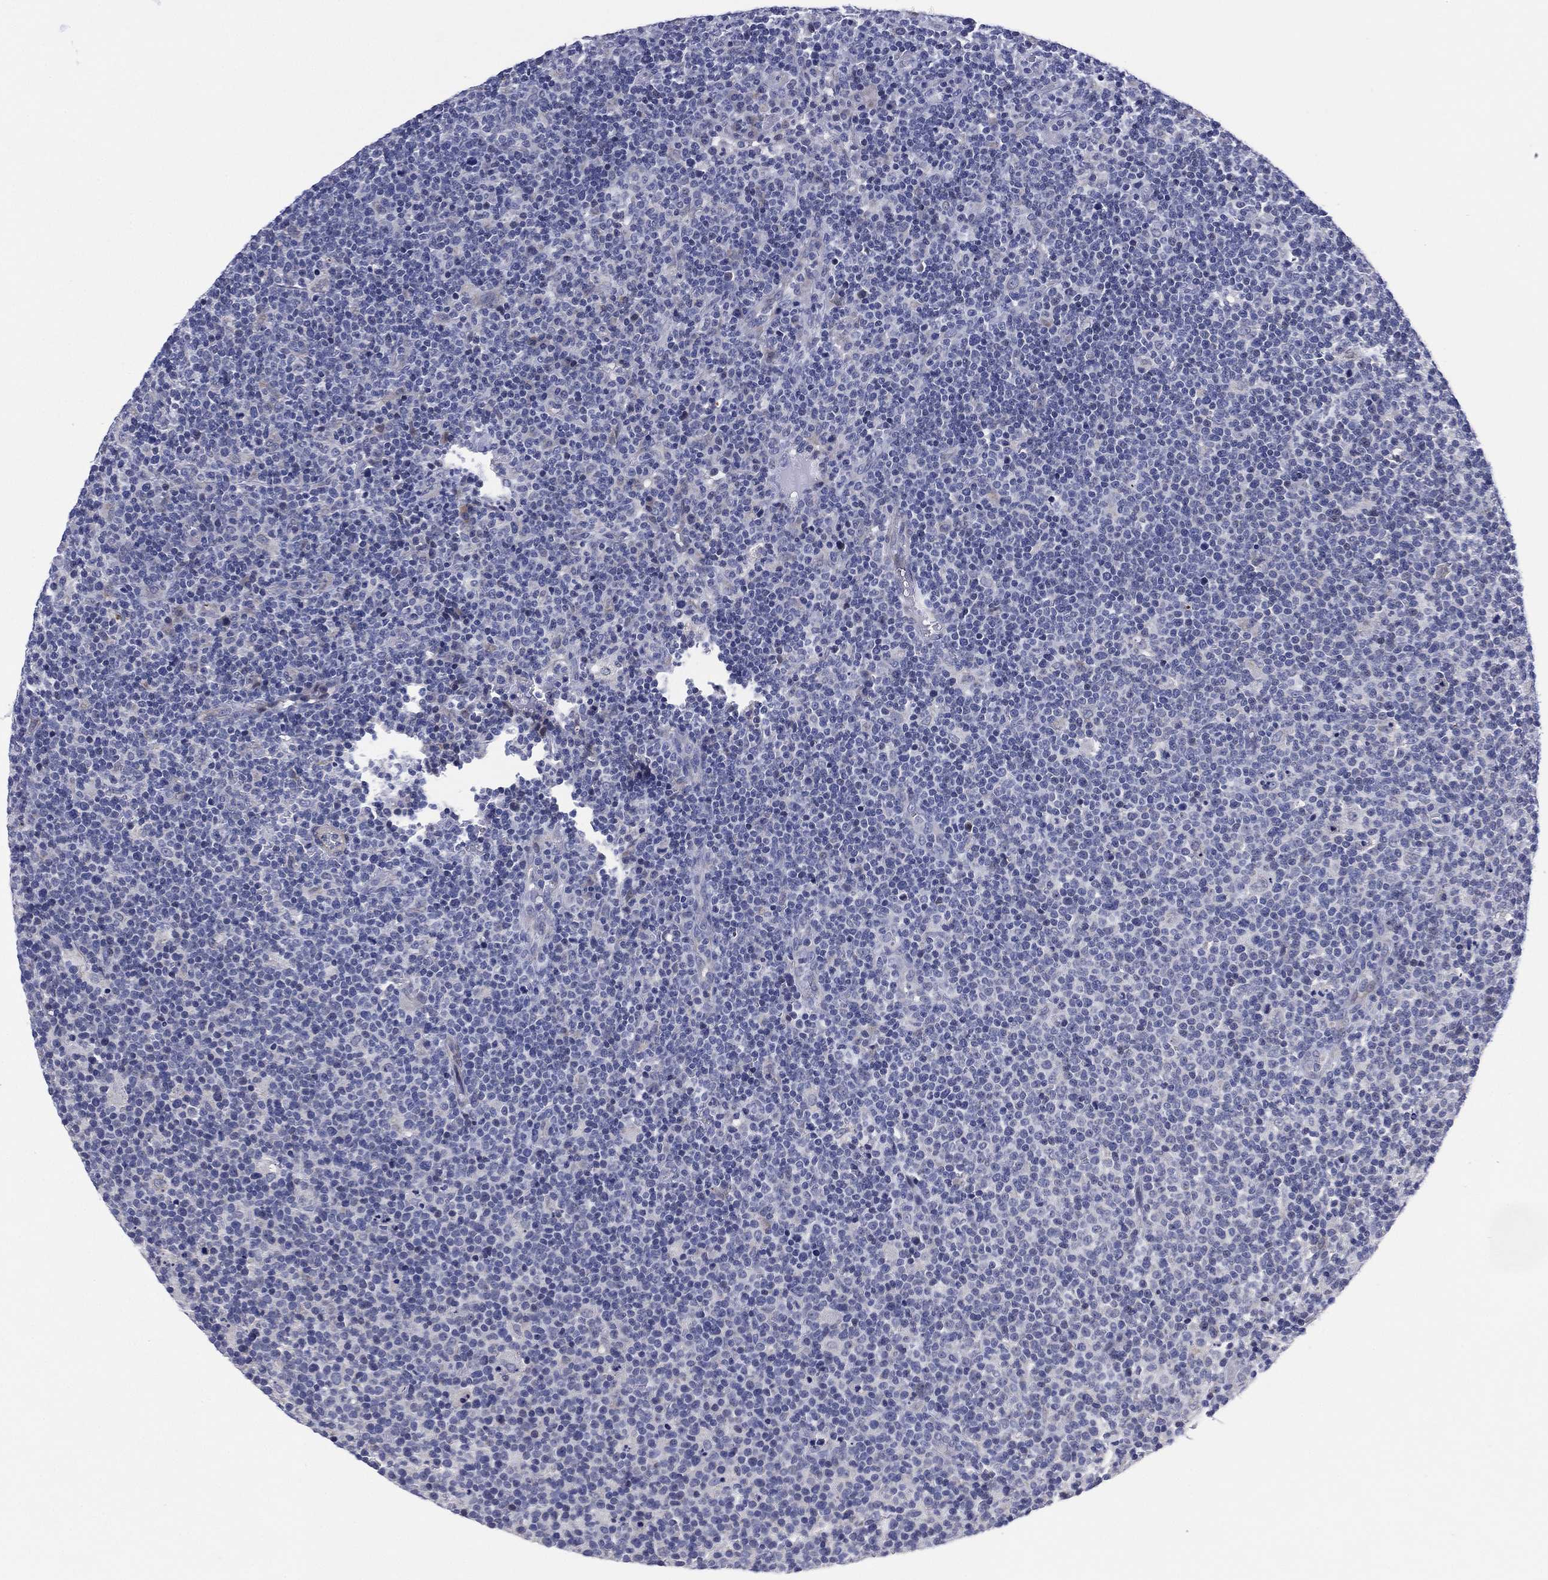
{"staining": {"intensity": "negative", "quantity": "none", "location": "none"}, "tissue": "lymphoma", "cell_type": "Tumor cells", "image_type": "cancer", "snomed": [{"axis": "morphology", "description": "Malignant lymphoma, non-Hodgkin's type, High grade"}, {"axis": "topography", "description": "Lymph node"}], "caption": "Immunohistochemistry (IHC) photomicrograph of human lymphoma stained for a protein (brown), which reveals no staining in tumor cells.", "gene": "CLIP3", "patient": {"sex": "male", "age": 61}}